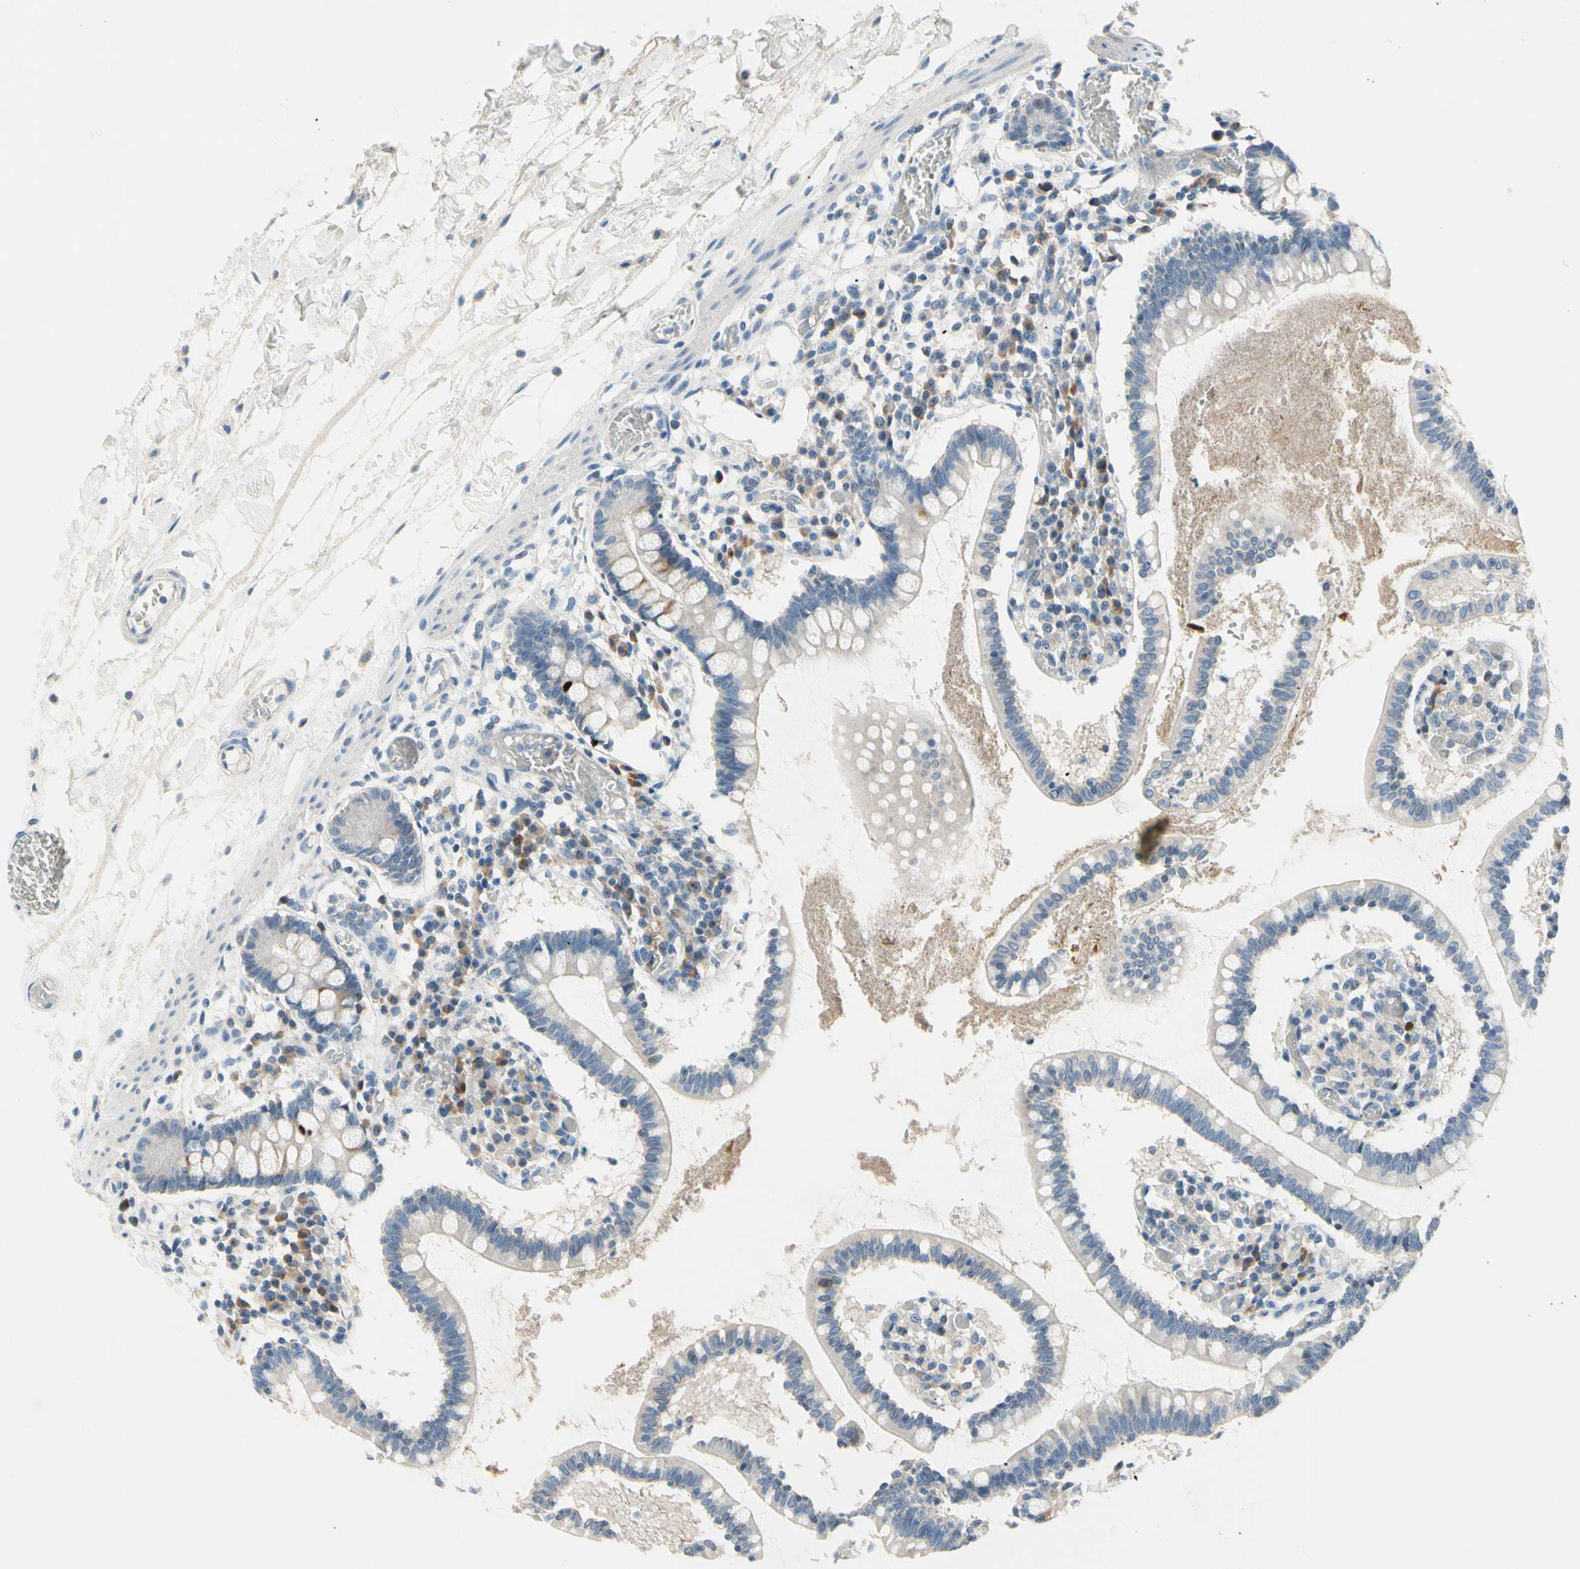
{"staining": {"intensity": "moderate", "quantity": "<25%", "location": "cytoplasmic/membranous"}, "tissue": "small intestine", "cell_type": "Glandular cells", "image_type": "normal", "snomed": [{"axis": "morphology", "description": "Normal tissue, NOS"}, {"axis": "topography", "description": "Small intestine"}], "caption": "The image demonstrates immunohistochemical staining of normal small intestine. There is moderate cytoplasmic/membranous staining is present in about <25% of glandular cells.", "gene": "CKAP2", "patient": {"sex": "female", "age": 61}}